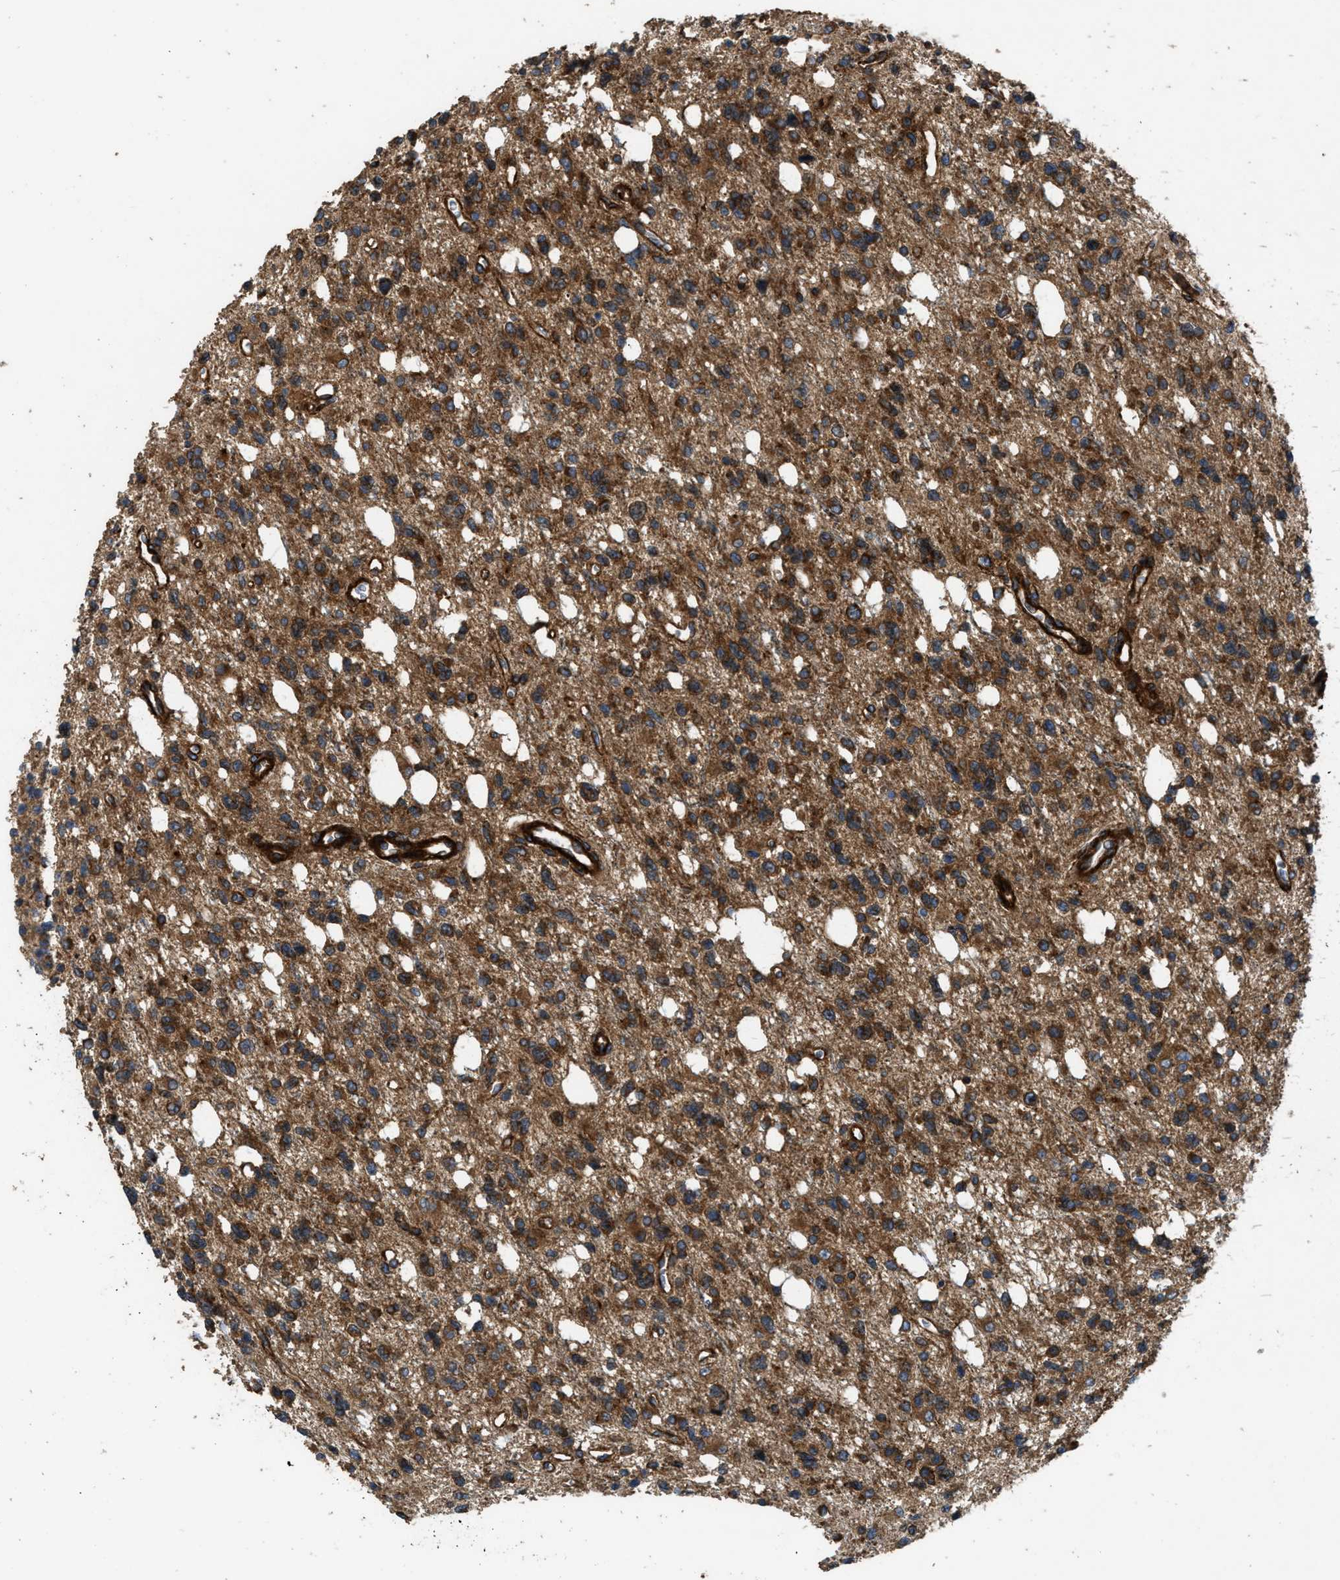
{"staining": {"intensity": "moderate", "quantity": ">75%", "location": "cytoplasmic/membranous"}, "tissue": "glioma", "cell_type": "Tumor cells", "image_type": "cancer", "snomed": [{"axis": "morphology", "description": "Glioma, malignant, High grade"}, {"axis": "topography", "description": "Brain"}], "caption": "Immunohistochemistry (DAB) staining of glioma reveals moderate cytoplasmic/membranous protein staining in approximately >75% of tumor cells.", "gene": "EGLN1", "patient": {"sex": "female", "age": 62}}